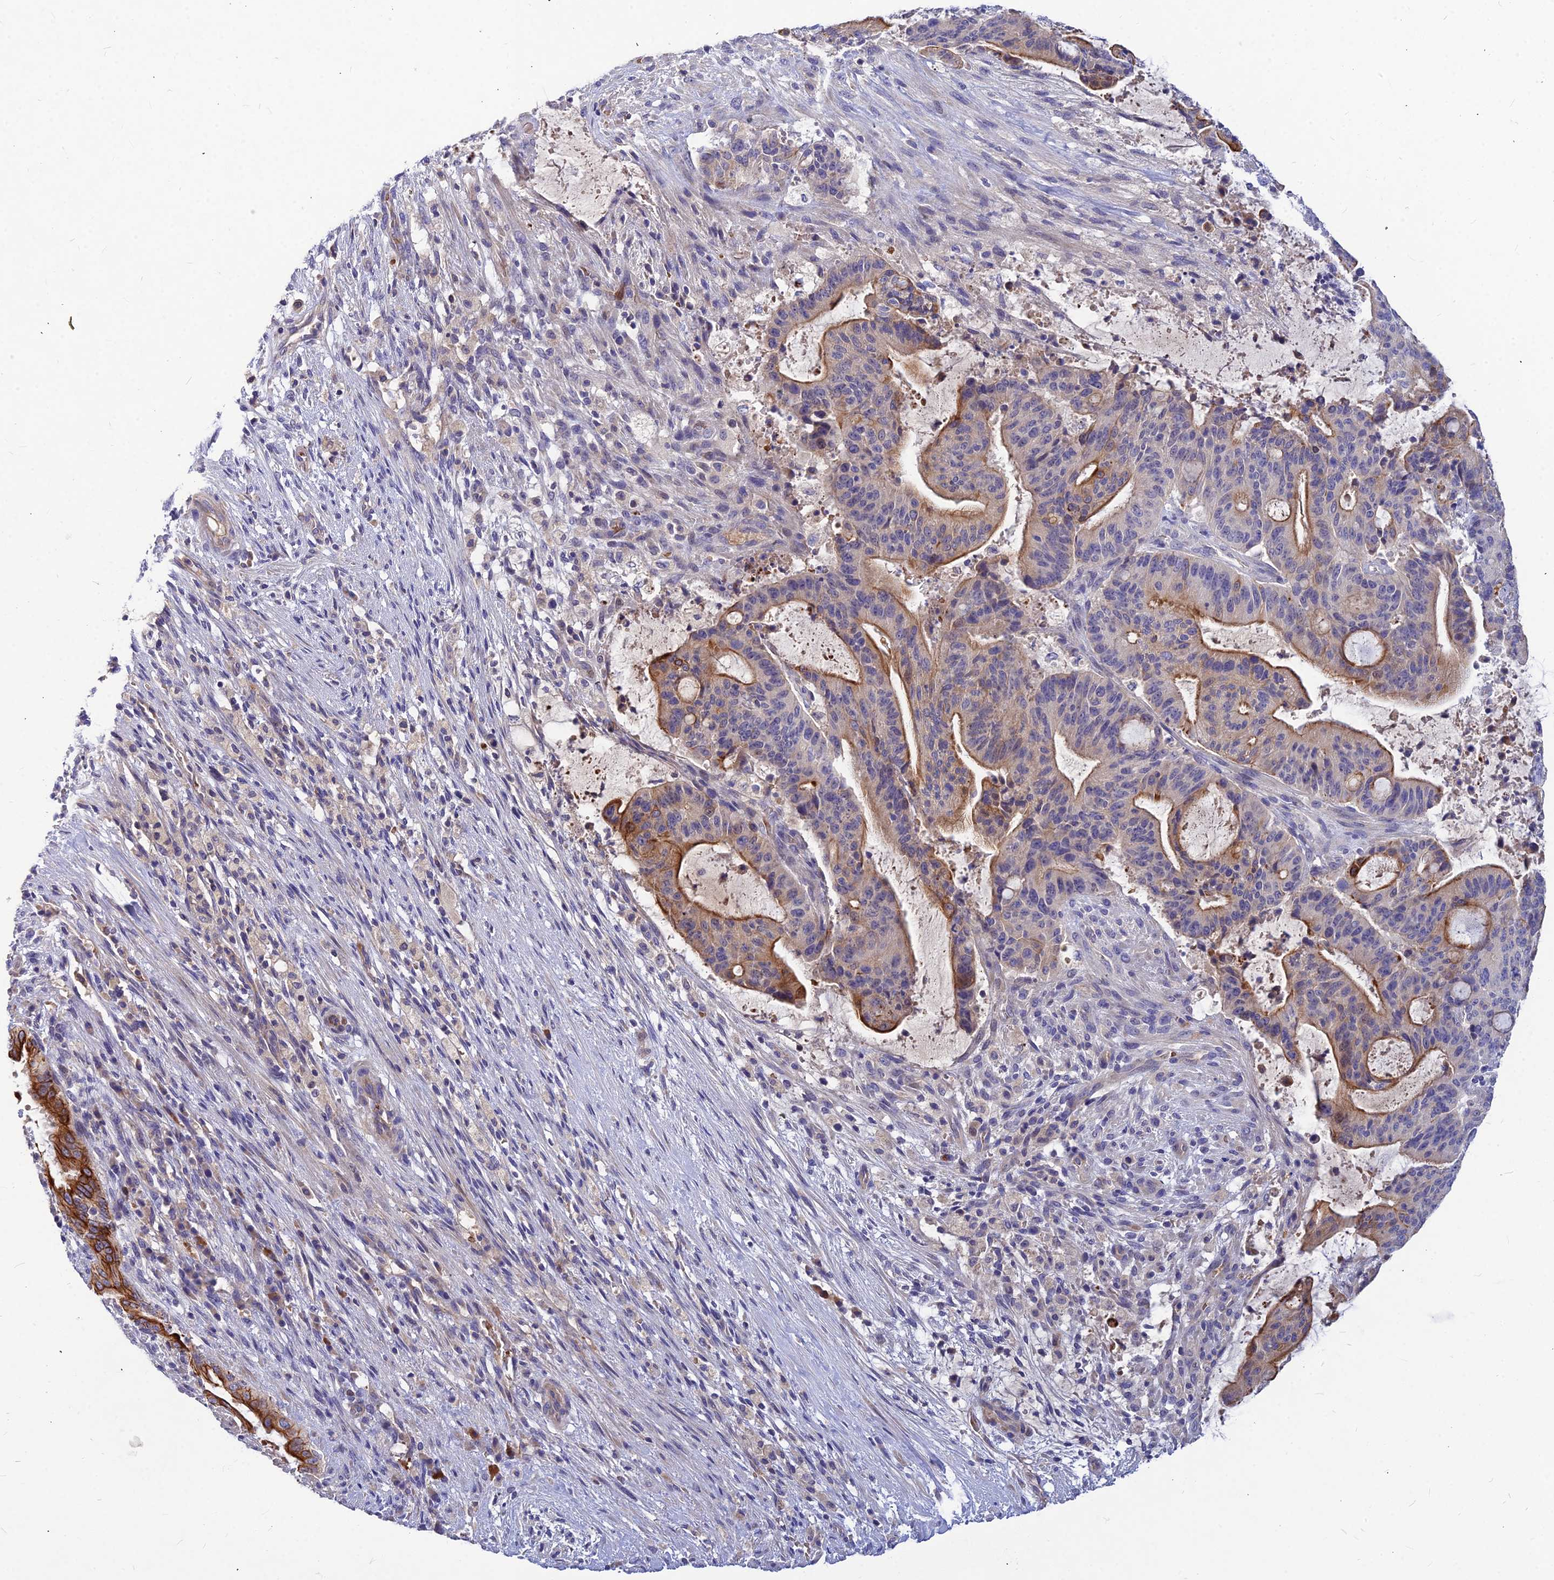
{"staining": {"intensity": "strong", "quantity": "25%-75%", "location": "cytoplasmic/membranous"}, "tissue": "liver cancer", "cell_type": "Tumor cells", "image_type": "cancer", "snomed": [{"axis": "morphology", "description": "Normal tissue, NOS"}, {"axis": "morphology", "description": "Cholangiocarcinoma"}, {"axis": "topography", "description": "Liver"}, {"axis": "topography", "description": "Peripheral nerve tissue"}], "caption": "A high-resolution histopathology image shows immunohistochemistry (IHC) staining of liver cholangiocarcinoma, which demonstrates strong cytoplasmic/membranous positivity in approximately 25%-75% of tumor cells. (Stains: DAB in brown, nuclei in blue, Microscopy: brightfield microscopy at high magnification).", "gene": "DMRTA1", "patient": {"sex": "female", "age": 73}}